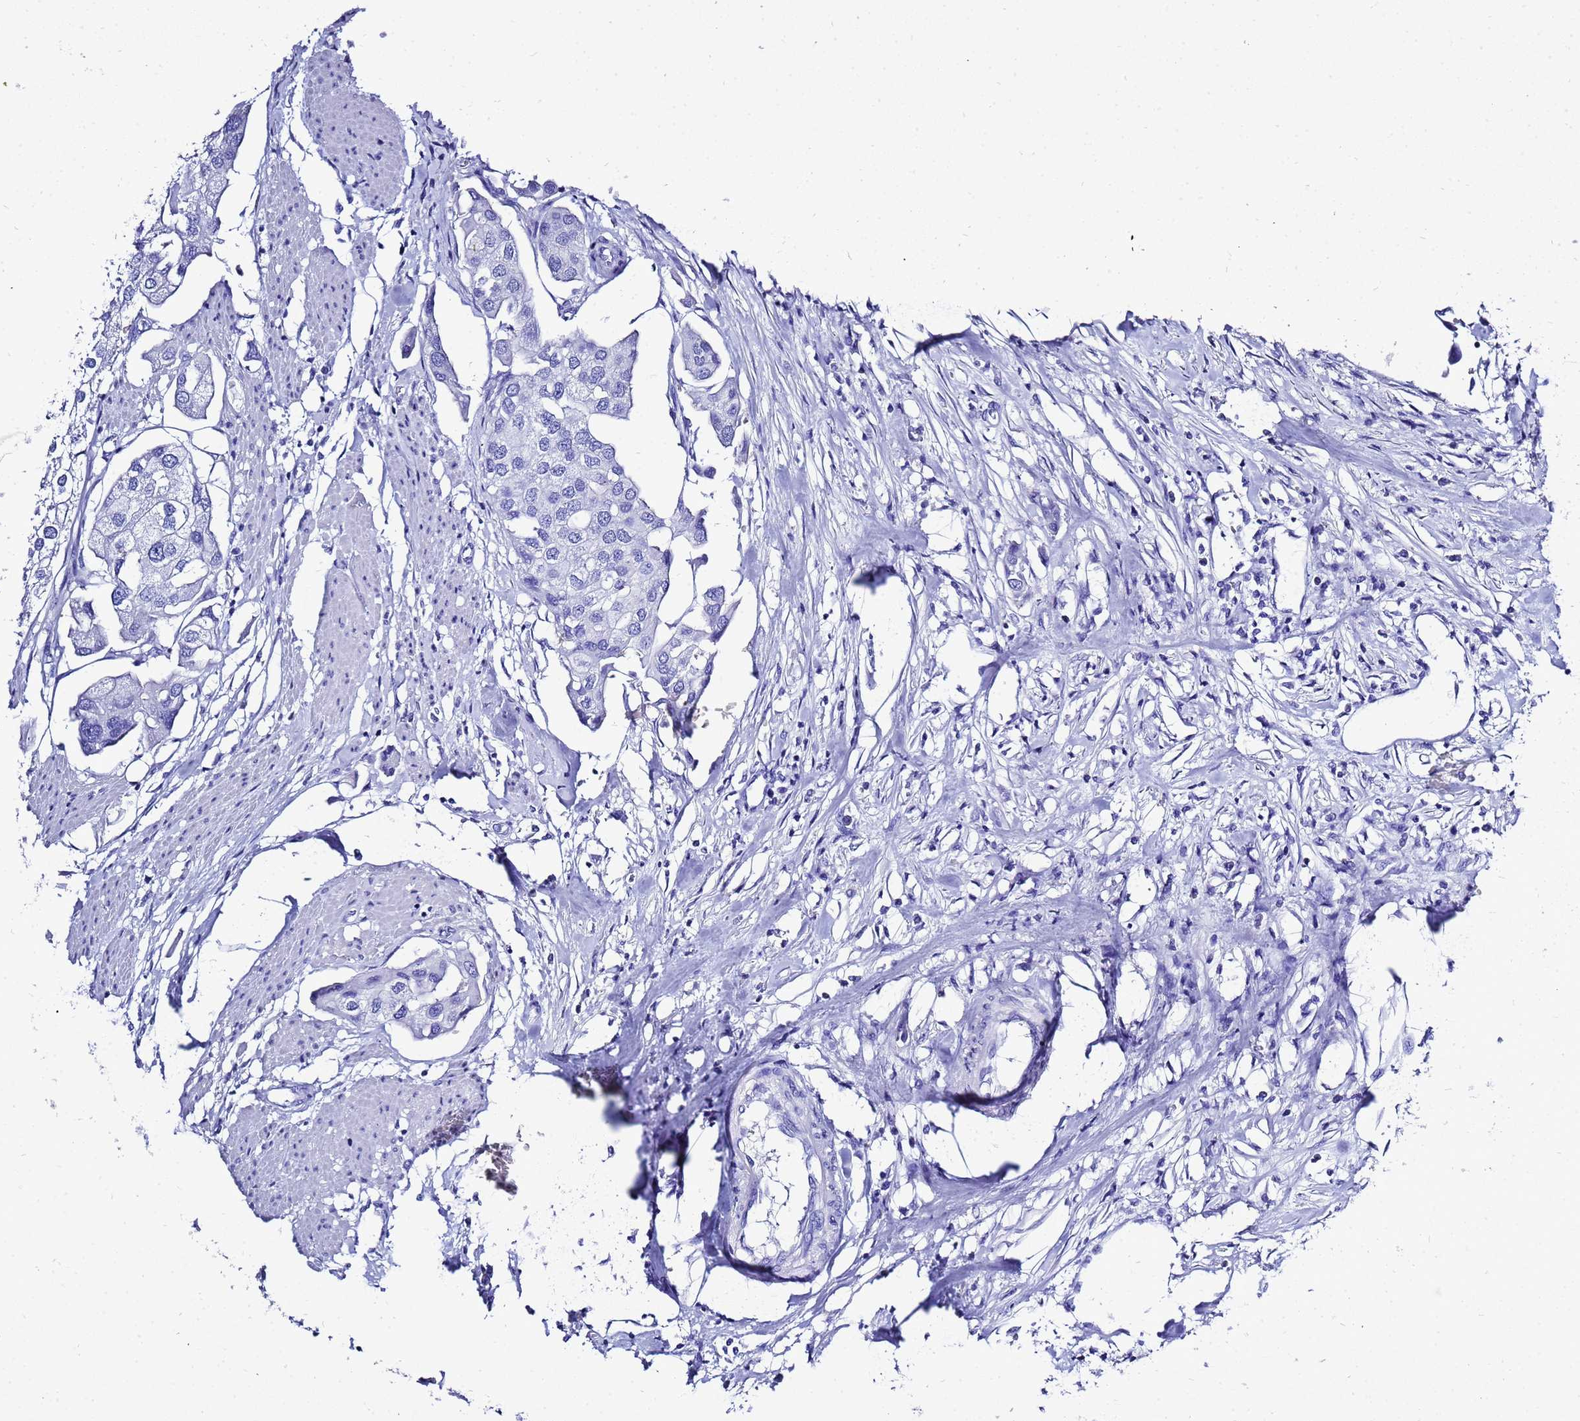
{"staining": {"intensity": "negative", "quantity": "none", "location": "none"}, "tissue": "urothelial cancer", "cell_type": "Tumor cells", "image_type": "cancer", "snomed": [{"axis": "morphology", "description": "Urothelial carcinoma, High grade"}, {"axis": "topography", "description": "Urinary bladder"}], "caption": "IHC of human urothelial cancer demonstrates no positivity in tumor cells.", "gene": "LIPF", "patient": {"sex": "male", "age": 64}}